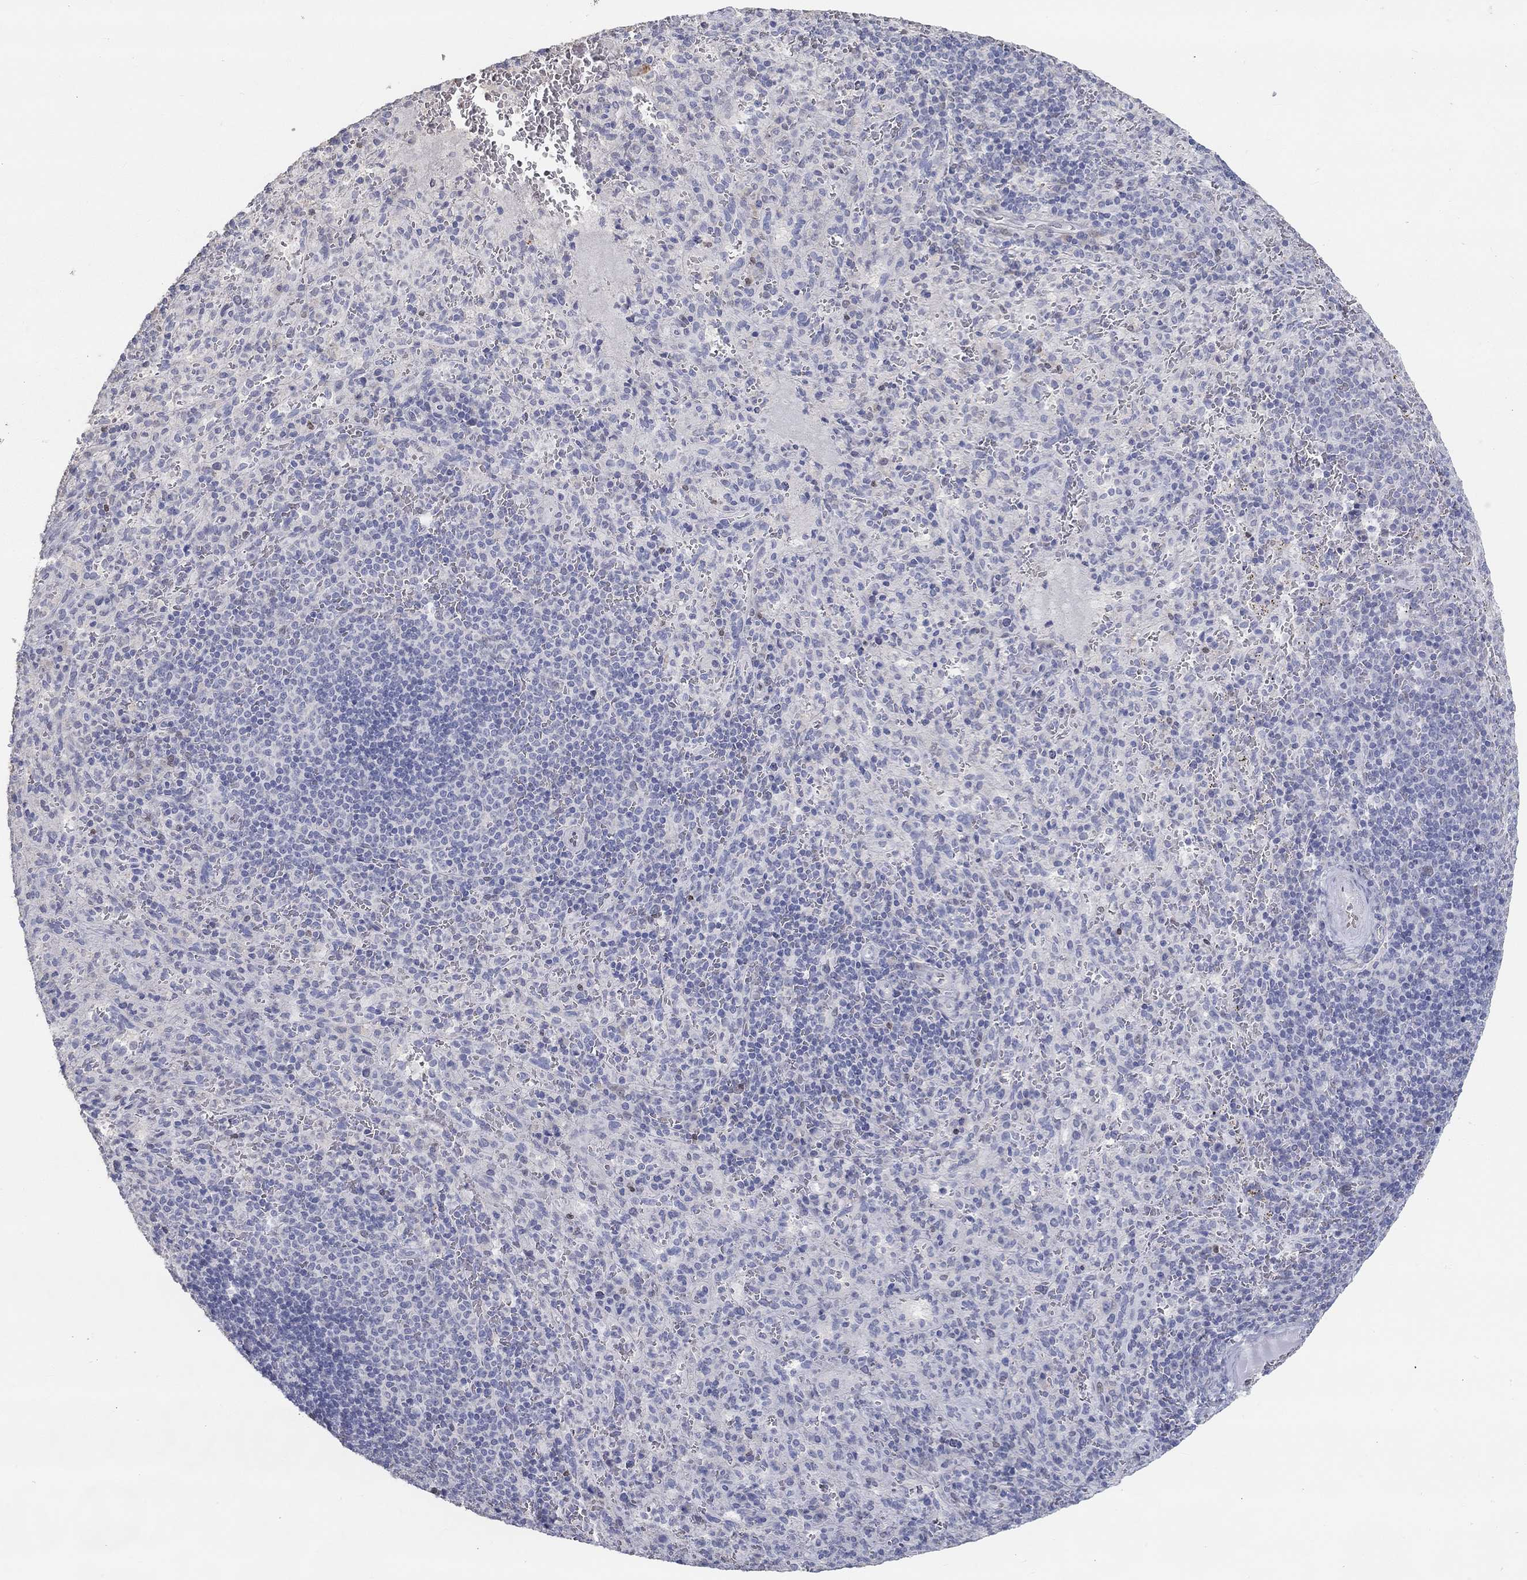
{"staining": {"intensity": "negative", "quantity": "none", "location": "none"}, "tissue": "spleen", "cell_type": "Cells in red pulp", "image_type": "normal", "snomed": [{"axis": "morphology", "description": "Normal tissue, NOS"}, {"axis": "topography", "description": "Spleen"}], "caption": "Cells in red pulp show no significant positivity in benign spleen. (DAB immunohistochemistry visualized using brightfield microscopy, high magnification).", "gene": "FGF2", "patient": {"sex": "male", "age": 57}}